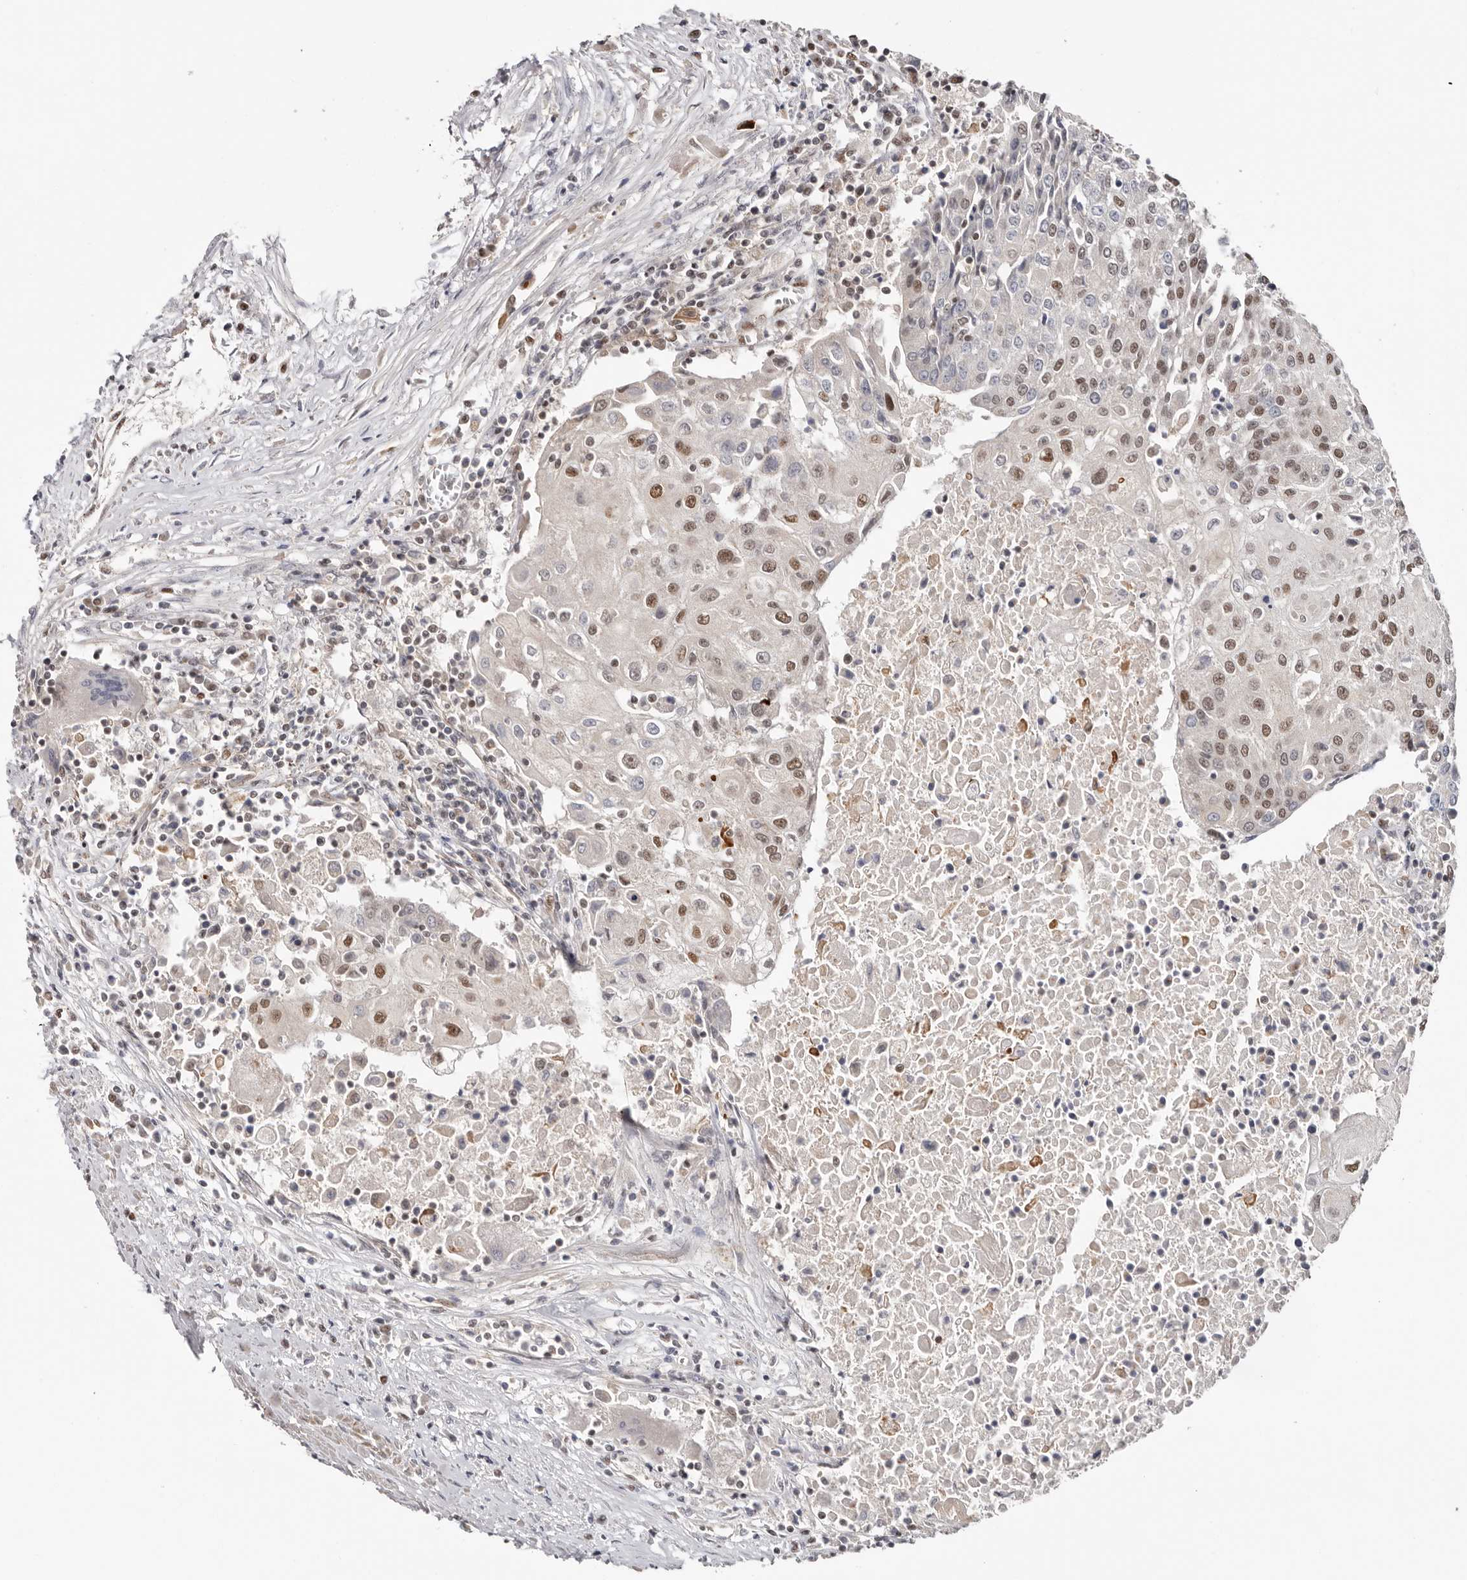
{"staining": {"intensity": "moderate", "quantity": "25%-75%", "location": "nuclear"}, "tissue": "urothelial cancer", "cell_type": "Tumor cells", "image_type": "cancer", "snomed": [{"axis": "morphology", "description": "Urothelial carcinoma, High grade"}, {"axis": "topography", "description": "Urinary bladder"}], "caption": "Urothelial carcinoma (high-grade) was stained to show a protein in brown. There is medium levels of moderate nuclear staining in about 25%-75% of tumor cells.", "gene": "SMAD7", "patient": {"sex": "female", "age": 85}}